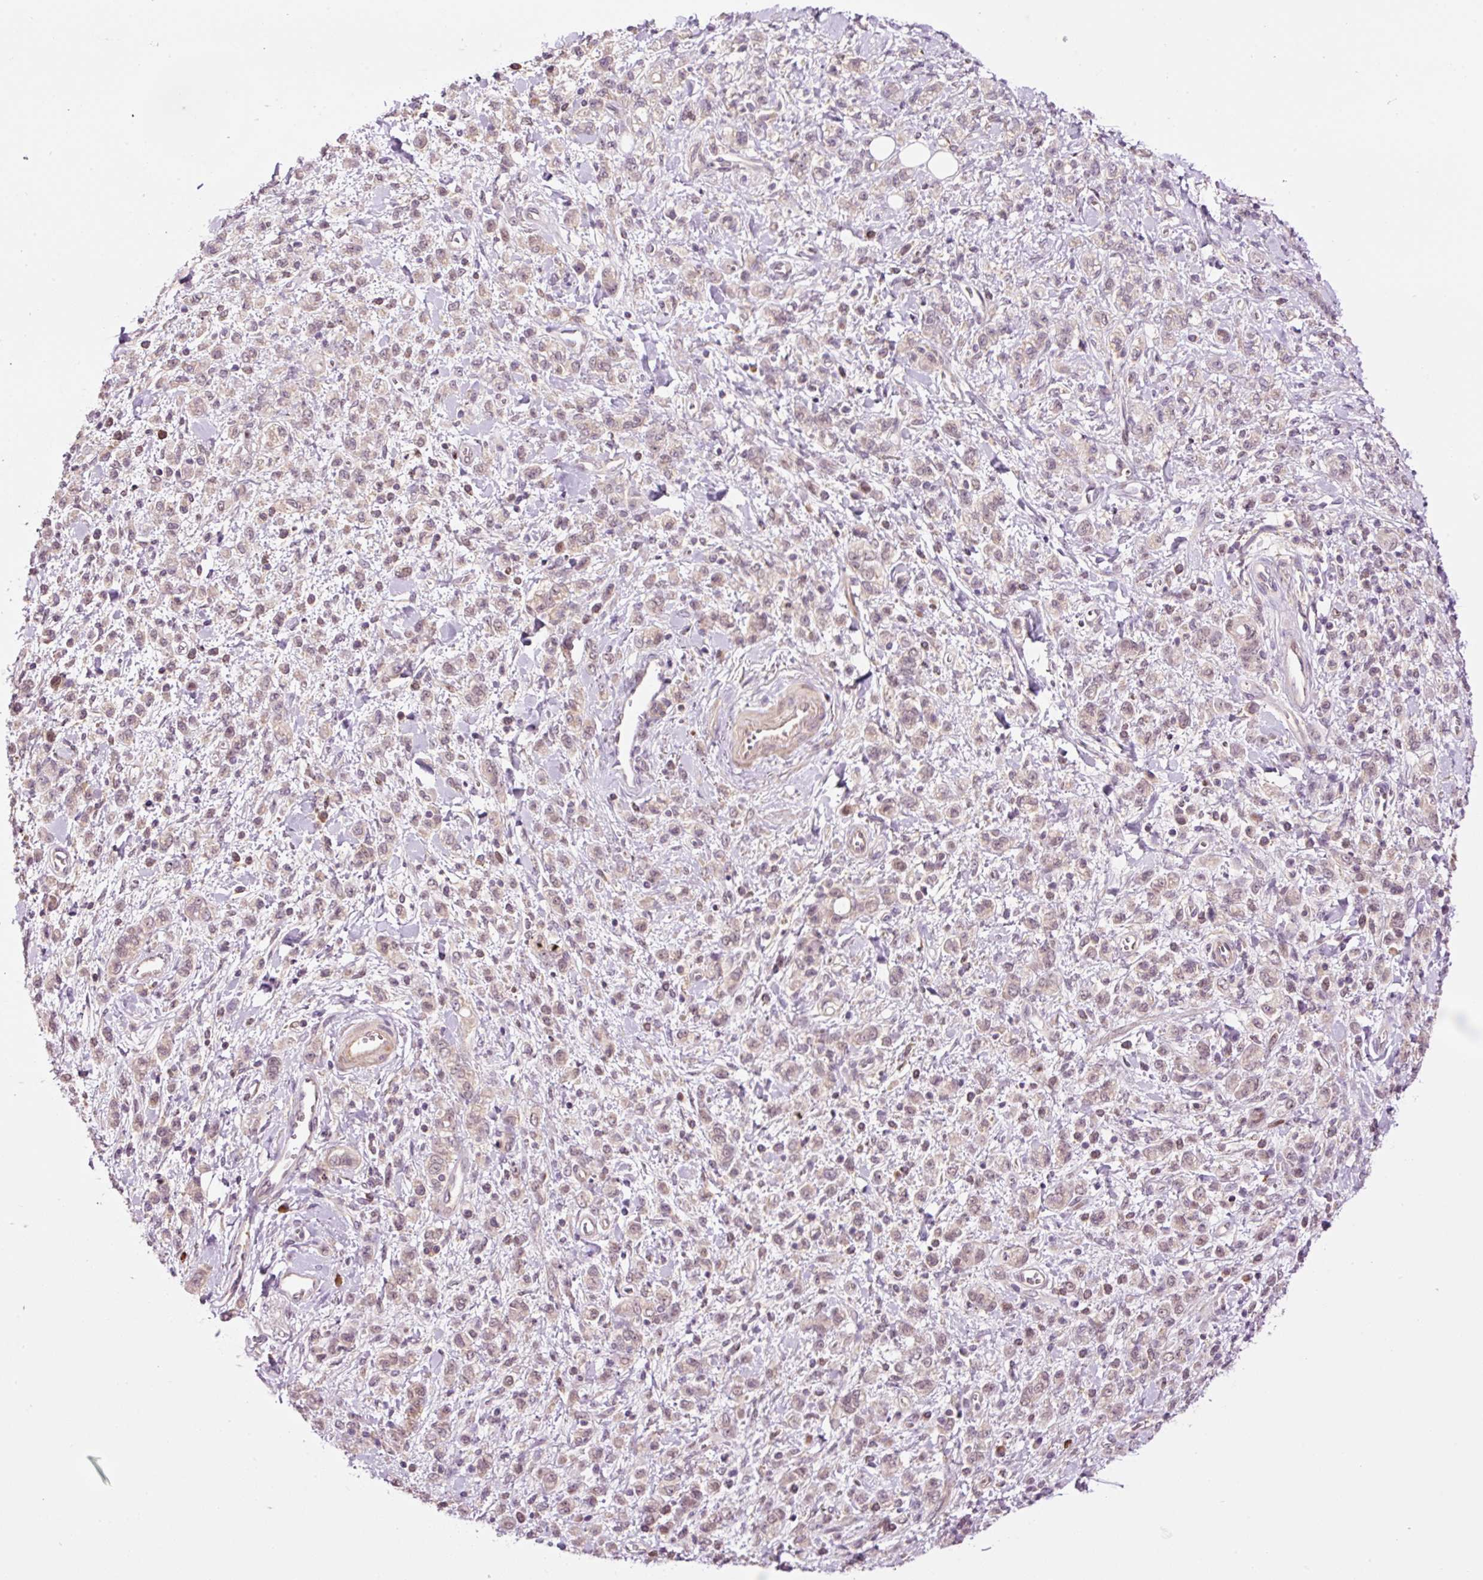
{"staining": {"intensity": "negative", "quantity": "none", "location": "none"}, "tissue": "stomach cancer", "cell_type": "Tumor cells", "image_type": "cancer", "snomed": [{"axis": "morphology", "description": "Adenocarcinoma, NOS"}, {"axis": "topography", "description": "Stomach"}], "caption": "The histopathology image exhibits no significant positivity in tumor cells of stomach cancer (adenocarcinoma). (Immunohistochemistry (ihc), brightfield microscopy, high magnification).", "gene": "DPPA4", "patient": {"sex": "male", "age": 77}}